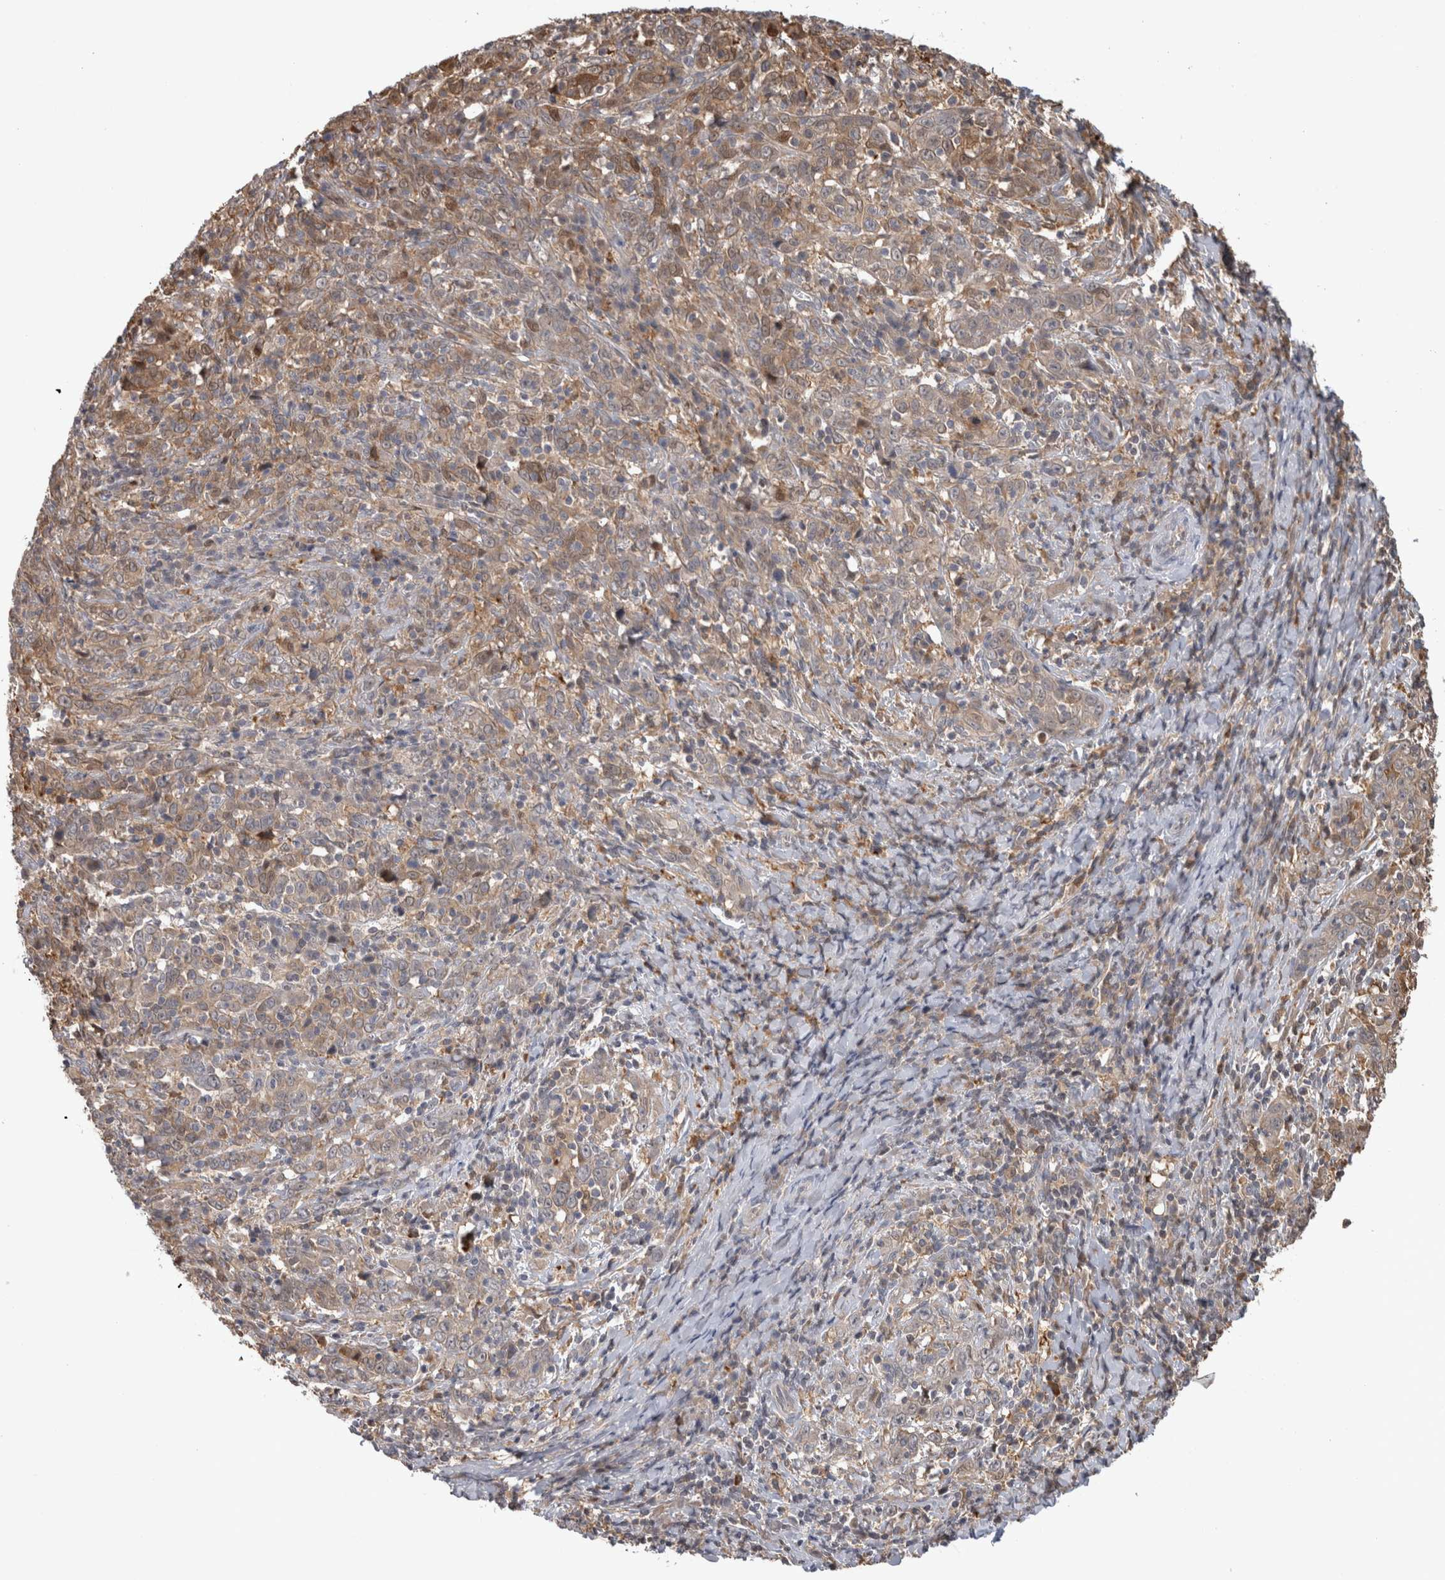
{"staining": {"intensity": "weak", "quantity": ">75%", "location": "cytoplasmic/membranous"}, "tissue": "cervical cancer", "cell_type": "Tumor cells", "image_type": "cancer", "snomed": [{"axis": "morphology", "description": "Squamous cell carcinoma, NOS"}, {"axis": "topography", "description": "Cervix"}], "caption": "Tumor cells show low levels of weak cytoplasmic/membranous staining in about >75% of cells in cervical cancer (squamous cell carcinoma).", "gene": "USH1G", "patient": {"sex": "female", "age": 46}}